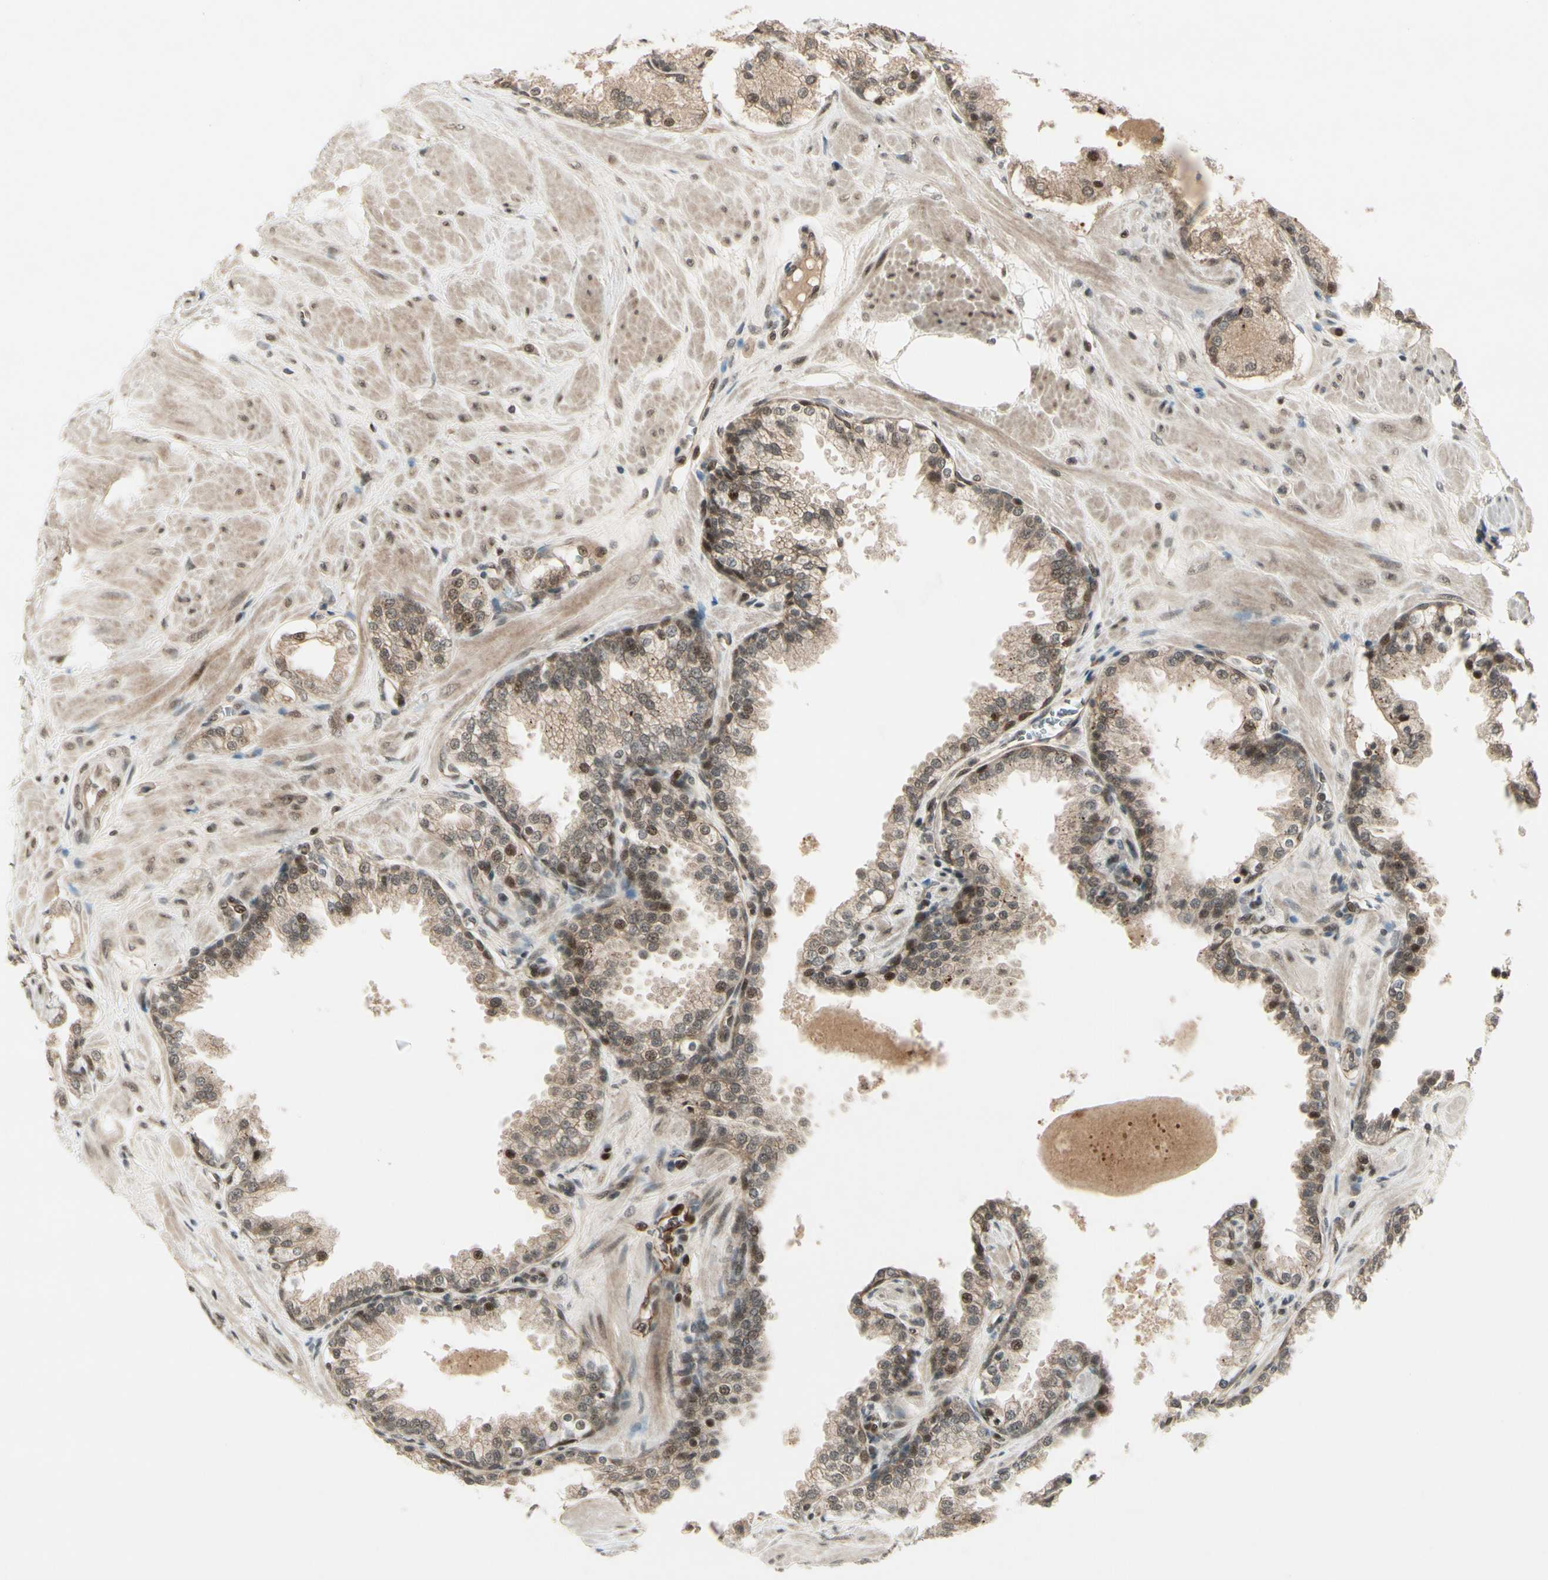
{"staining": {"intensity": "moderate", "quantity": "25%-75%", "location": "cytoplasmic/membranous,nuclear"}, "tissue": "prostate", "cell_type": "Glandular cells", "image_type": "normal", "snomed": [{"axis": "morphology", "description": "Normal tissue, NOS"}, {"axis": "topography", "description": "Prostate"}], "caption": "IHC of benign human prostate reveals medium levels of moderate cytoplasmic/membranous,nuclear staining in about 25%-75% of glandular cells.", "gene": "CDK11A", "patient": {"sex": "male", "age": 51}}